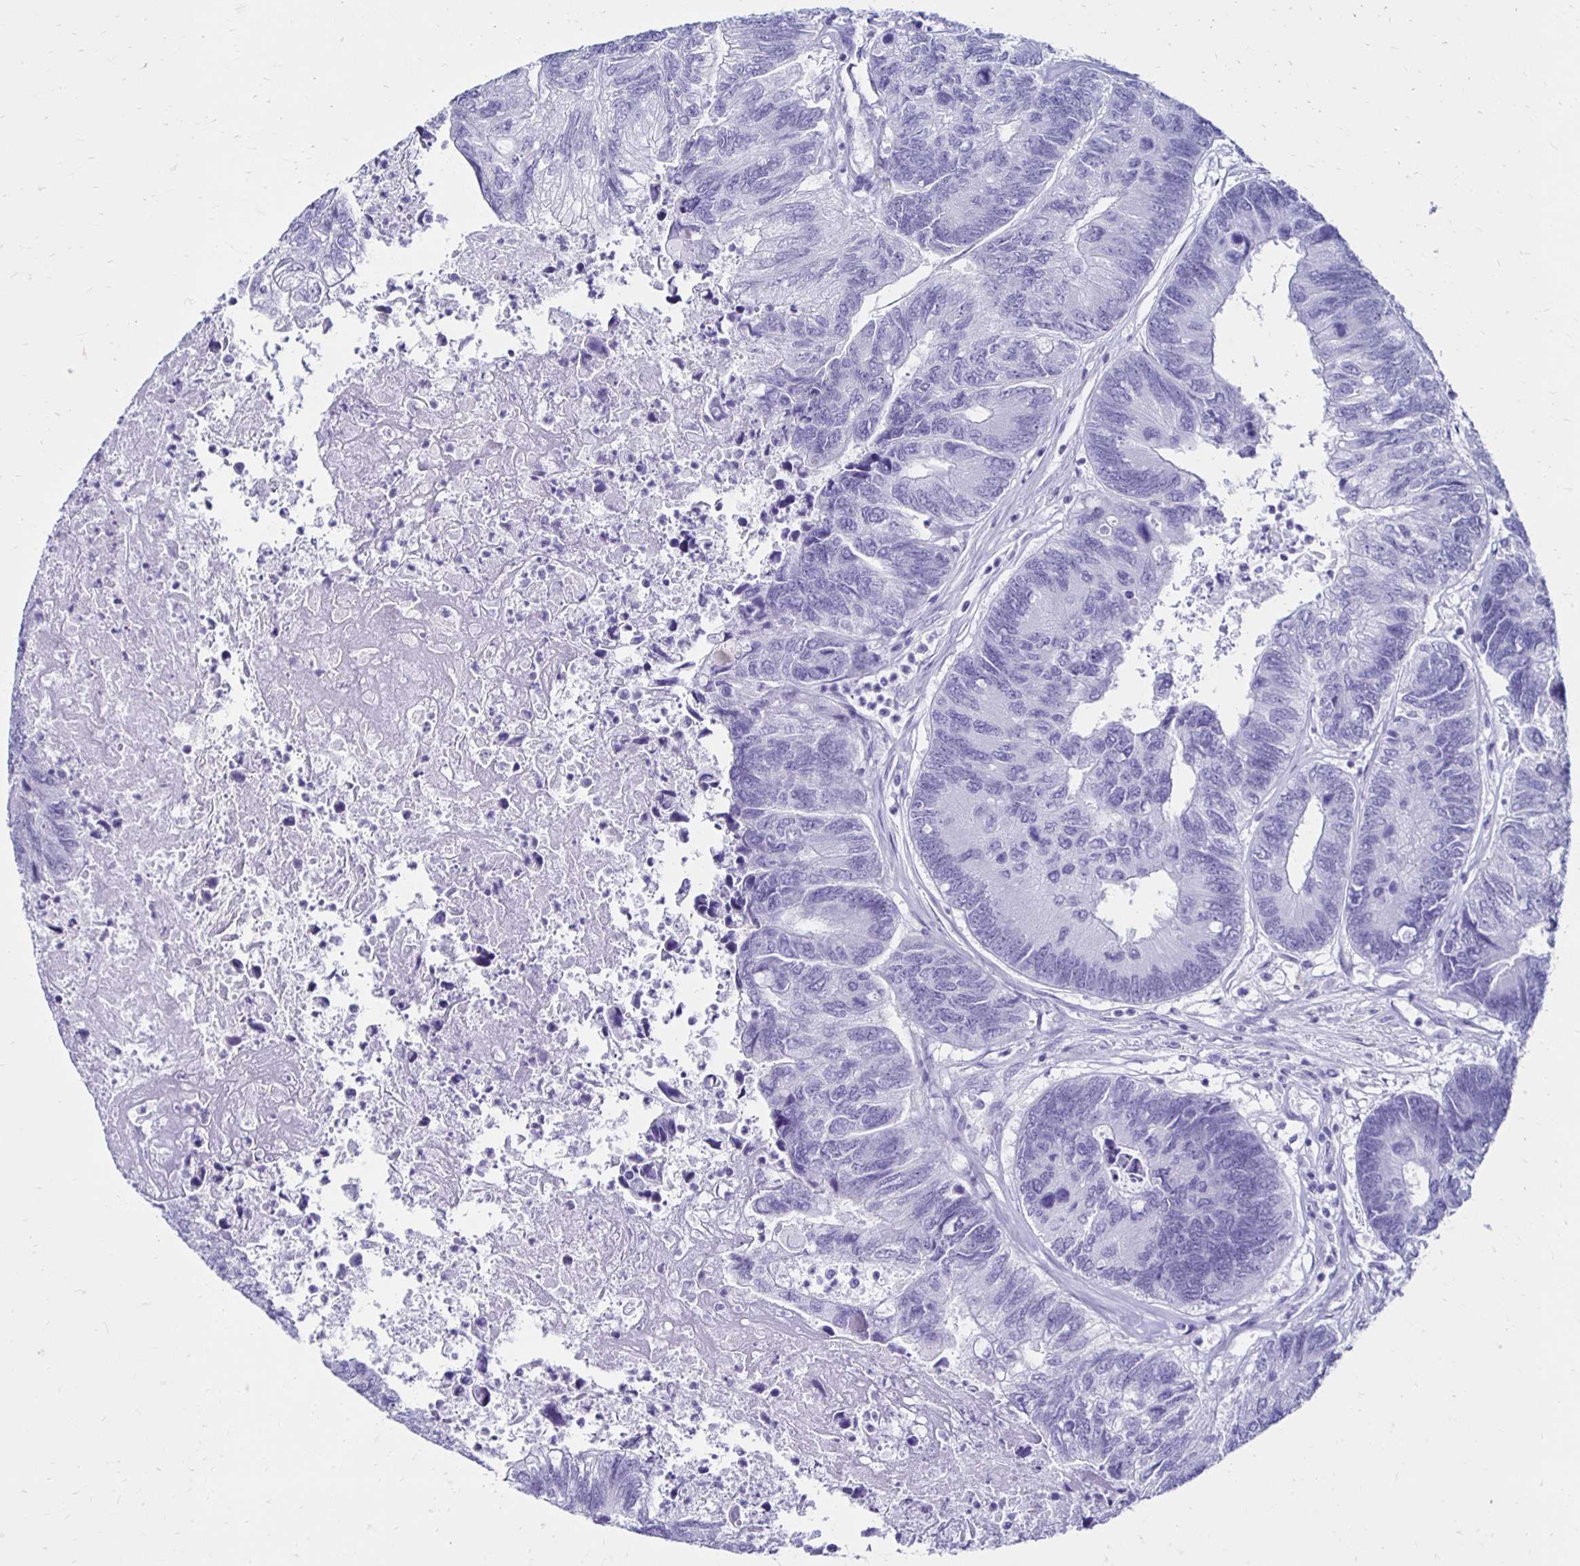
{"staining": {"intensity": "negative", "quantity": "none", "location": "none"}, "tissue": "colorectal cancer", "cell_type": "Tumor cells", "image_type": "cancer", "snomed": [{"axis": "morphology", "description": "Adenocarcinoma, NOS"}, {"axis": "topography", "description": "Colon"}], "caption": "High power microscopy image of an immunohistochemistry (IHC) micrograph of colorectal cancer (adenocarcinoma), revealing no significant positivity in tumor cells.", "gene": "CST5", "patient": {"sex": "female", "age": 67}}